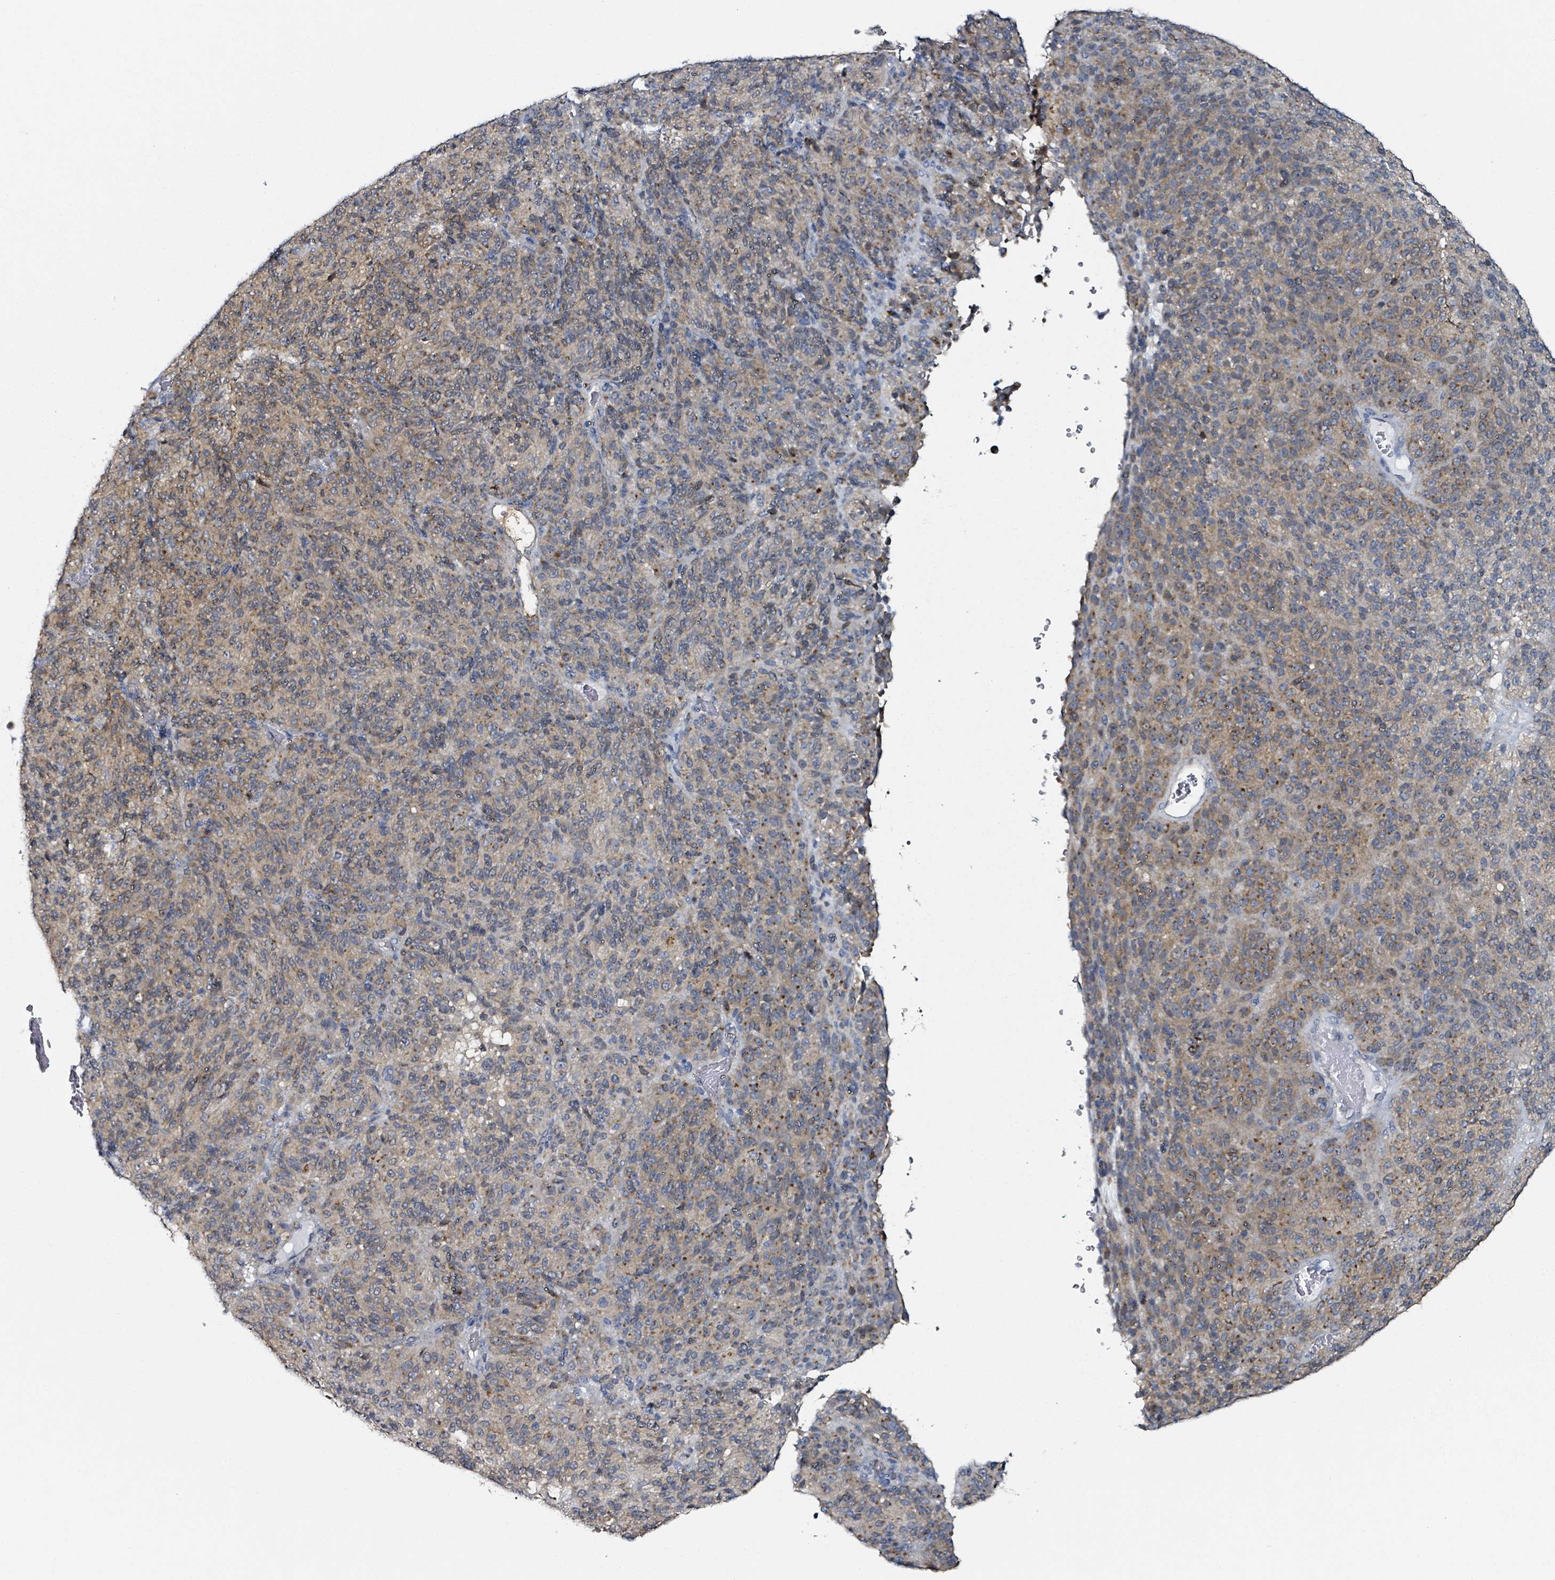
{"staining": {"intensity": "strong", "quantity": "25%-75%", "location": "cytoplasmic/membranous"}, "tissue": "melanoma", "cell_type": "Tumor cells", "image_type": "cancer", "snomed": [{"axis": "morphology", "description": "Malignant melanoma, Metastatic site"}, {"axis": "topography", "description": "Brain"}], "caption": "Immunohistochemical staining of human melanoma demonstrates high levels of strong cytoplasmic/membranous positivity in approximately 25%-75% of tumor cells.", "gene": "B3GAT3", "patient": {"sex": "female", "age": 56}}